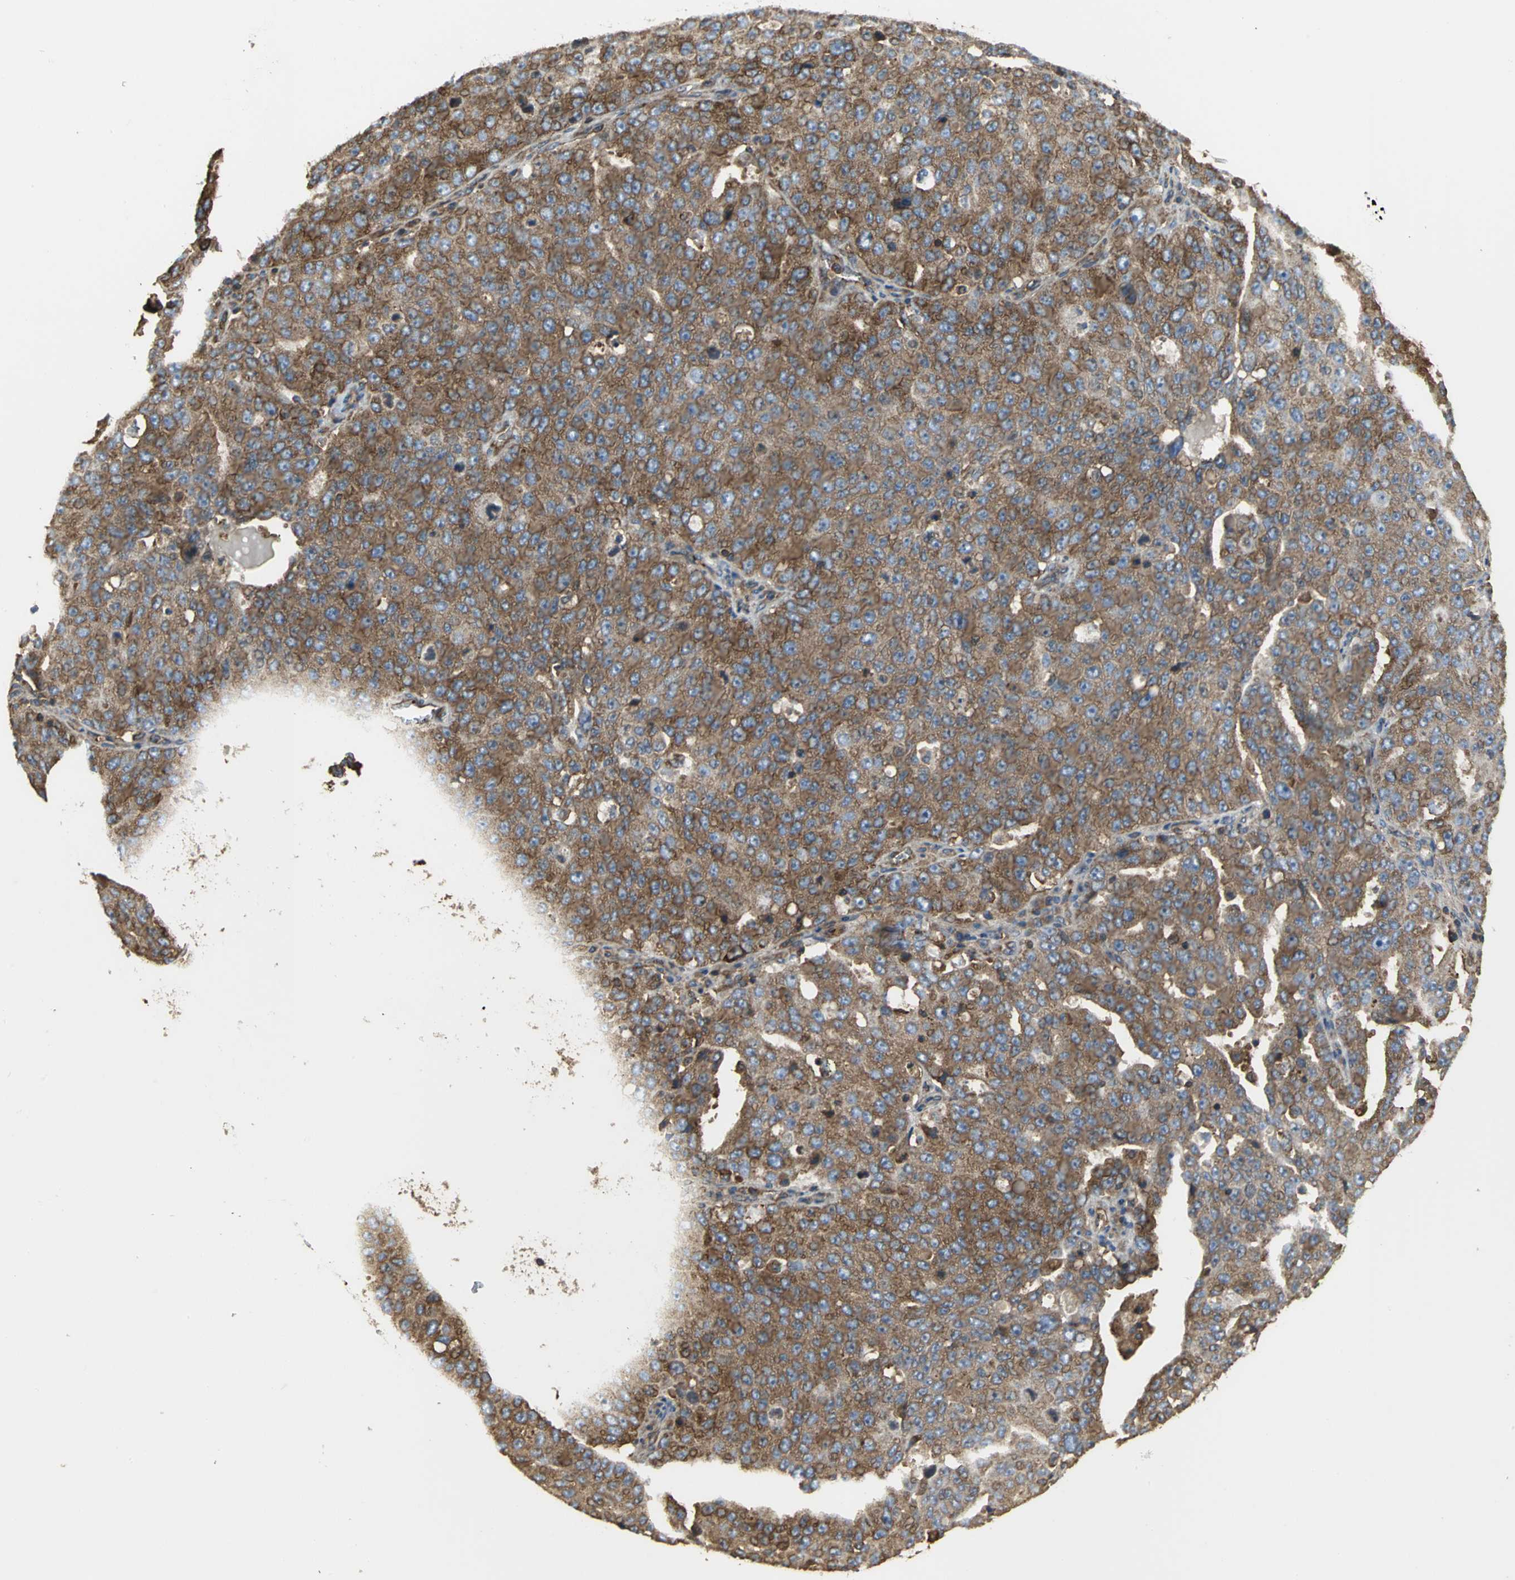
{"staining": {"intensity": "strong", "quantity": ">75%", "location": "cytoplasmic/membranous"}, "tissue": "ovarian cancer", "cell_type": "Tumor cells", "image_type": "cancer", "snomed": [{"axis": "morphology", "description": "Carcinoma, endometroid"}, {"axis": "topography", "description": "Ovary"}], "caption": "This image shows immunohistochemistry staining of ovarian cancer (endometroid carcinoma), with high strong cytoplasmic/membranous expression in about >75% of tumor cells.", "gene": "TLN1", "patient": {"sex": "female", "age": 62}}